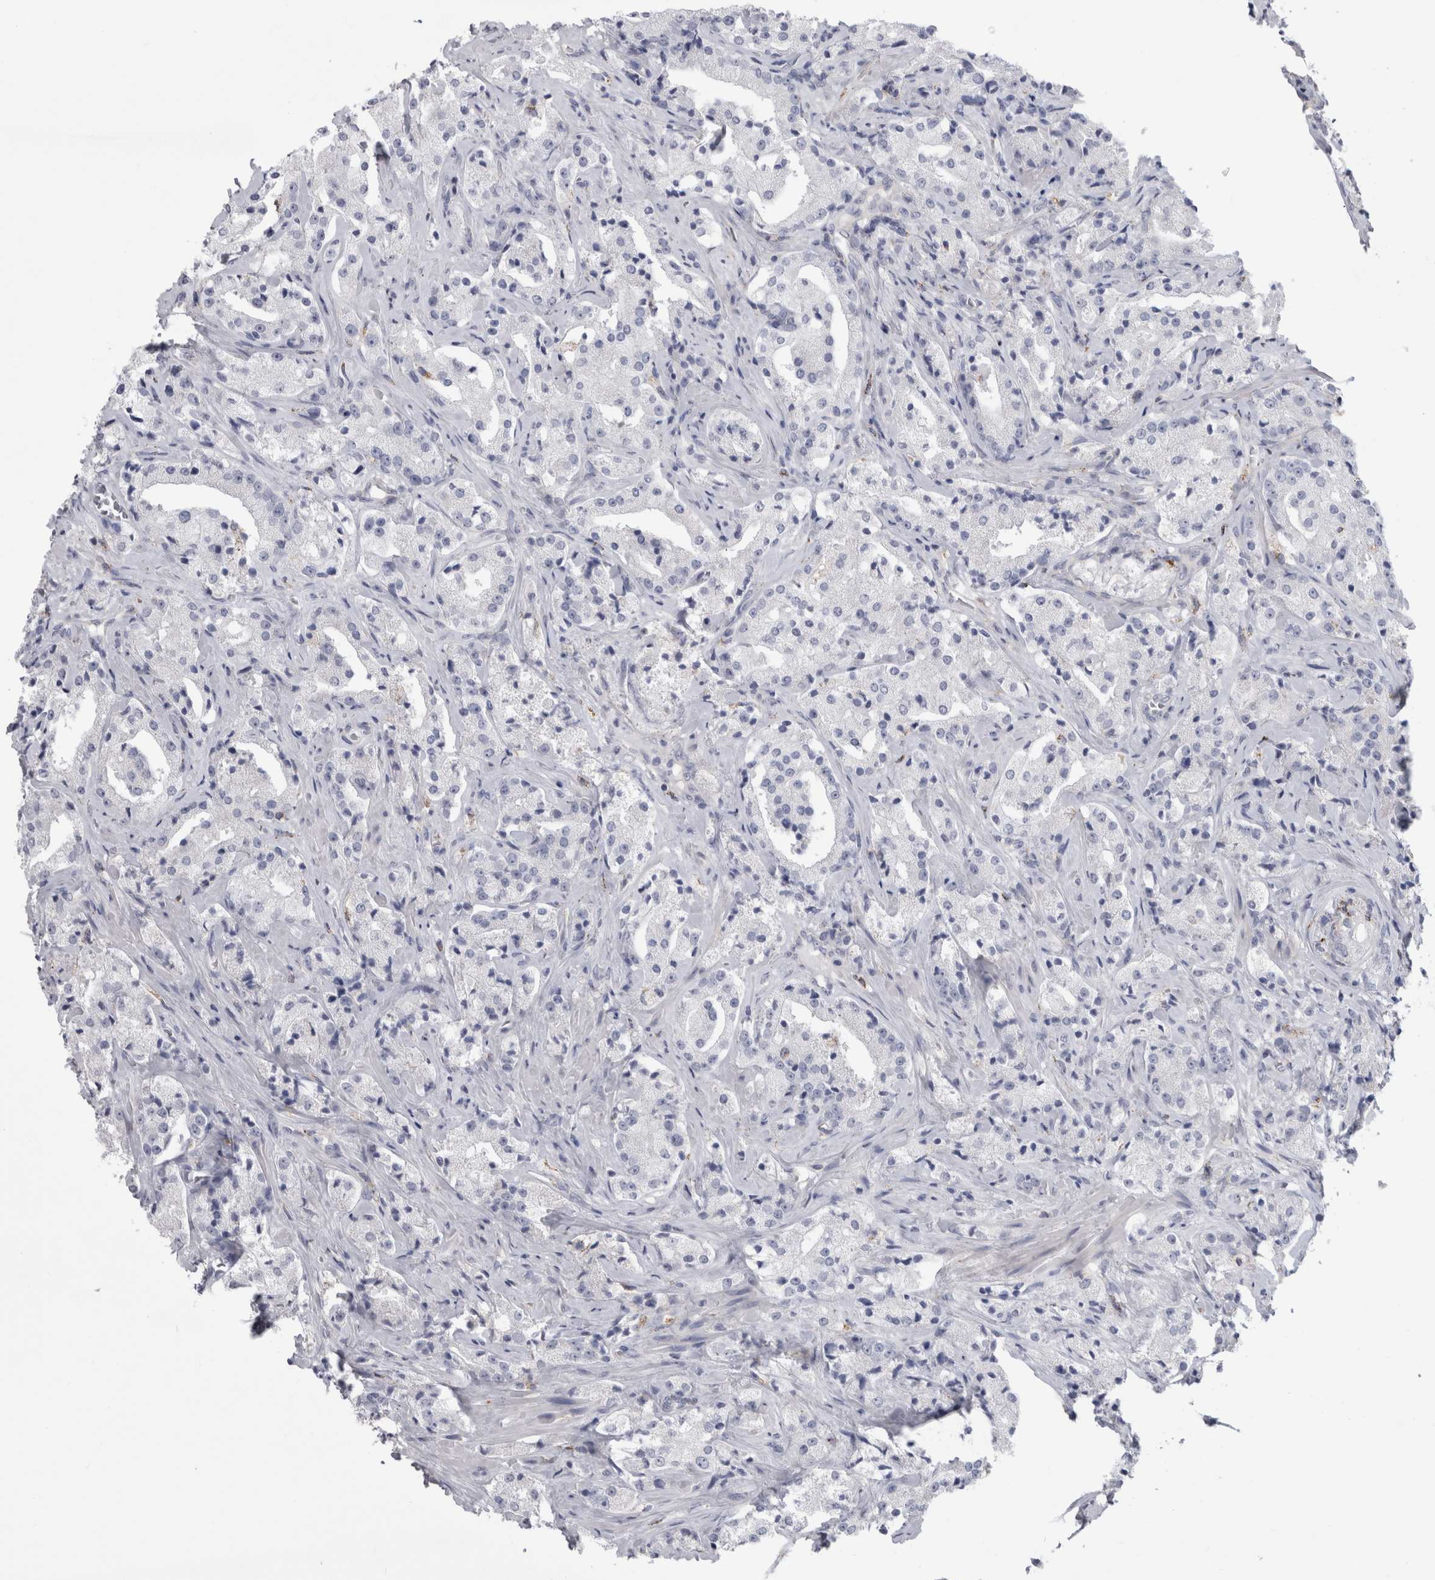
{"staining": {"intensity": "negative", "quantity": "none", "location": "none"}, "tissue": "prostate cancer", "cell_type": "Tumor cells", "image_type": "cancer", "snomed": [{"axis": "morphology", "description": "Adenocarcinoma, High grade"}, {"axis": "topography", "description": "Prostate"}], "caption": "An image of human prostate cancer is negative for staining in tumor cells.", "gene": "GATM", "patient": {"sex": "male", "age": 63}}